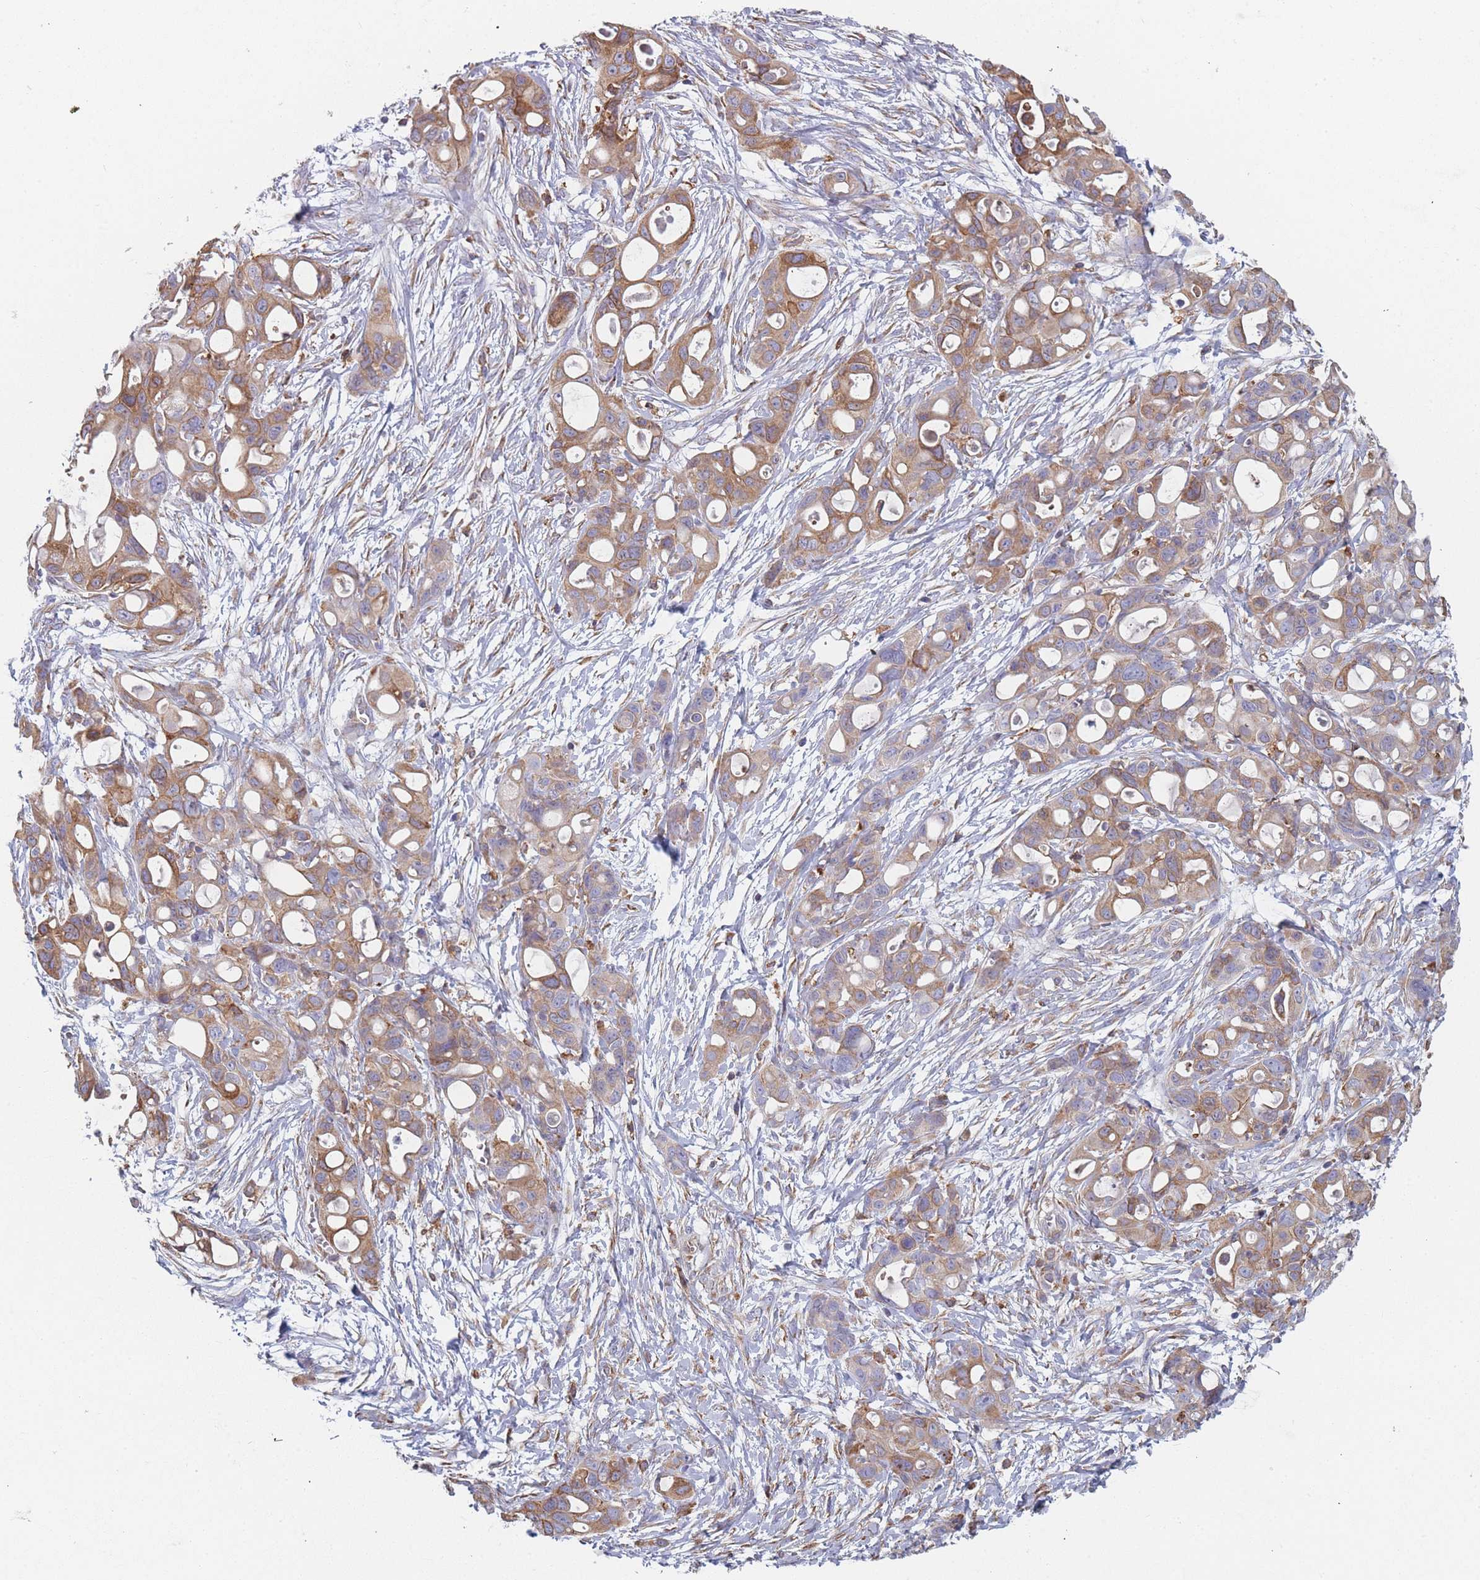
{"staining": {"intensity": "moderate", "quantity": ">75%", "location": "cytoplasmic/membranous"}, "tissue": "ovarian cancer", "cell_type": "Tumor cells", "image_type": "cancer", "snomed": [{"axis": "morphology", "description": "Cystadenocarcinoma, mucinous, NOS"}, {"axis": "topography", "description": "Ovary"}], "caption": "Human mucinous cystadenocarcinoma (ovarian) stained for a protein (brown) demonstrates moderate cytoplasmic/membranous positive staining in about >75% of tumor cells.", "gene": "OR7C2", "patient": {"sex": "female", "age": 70}}